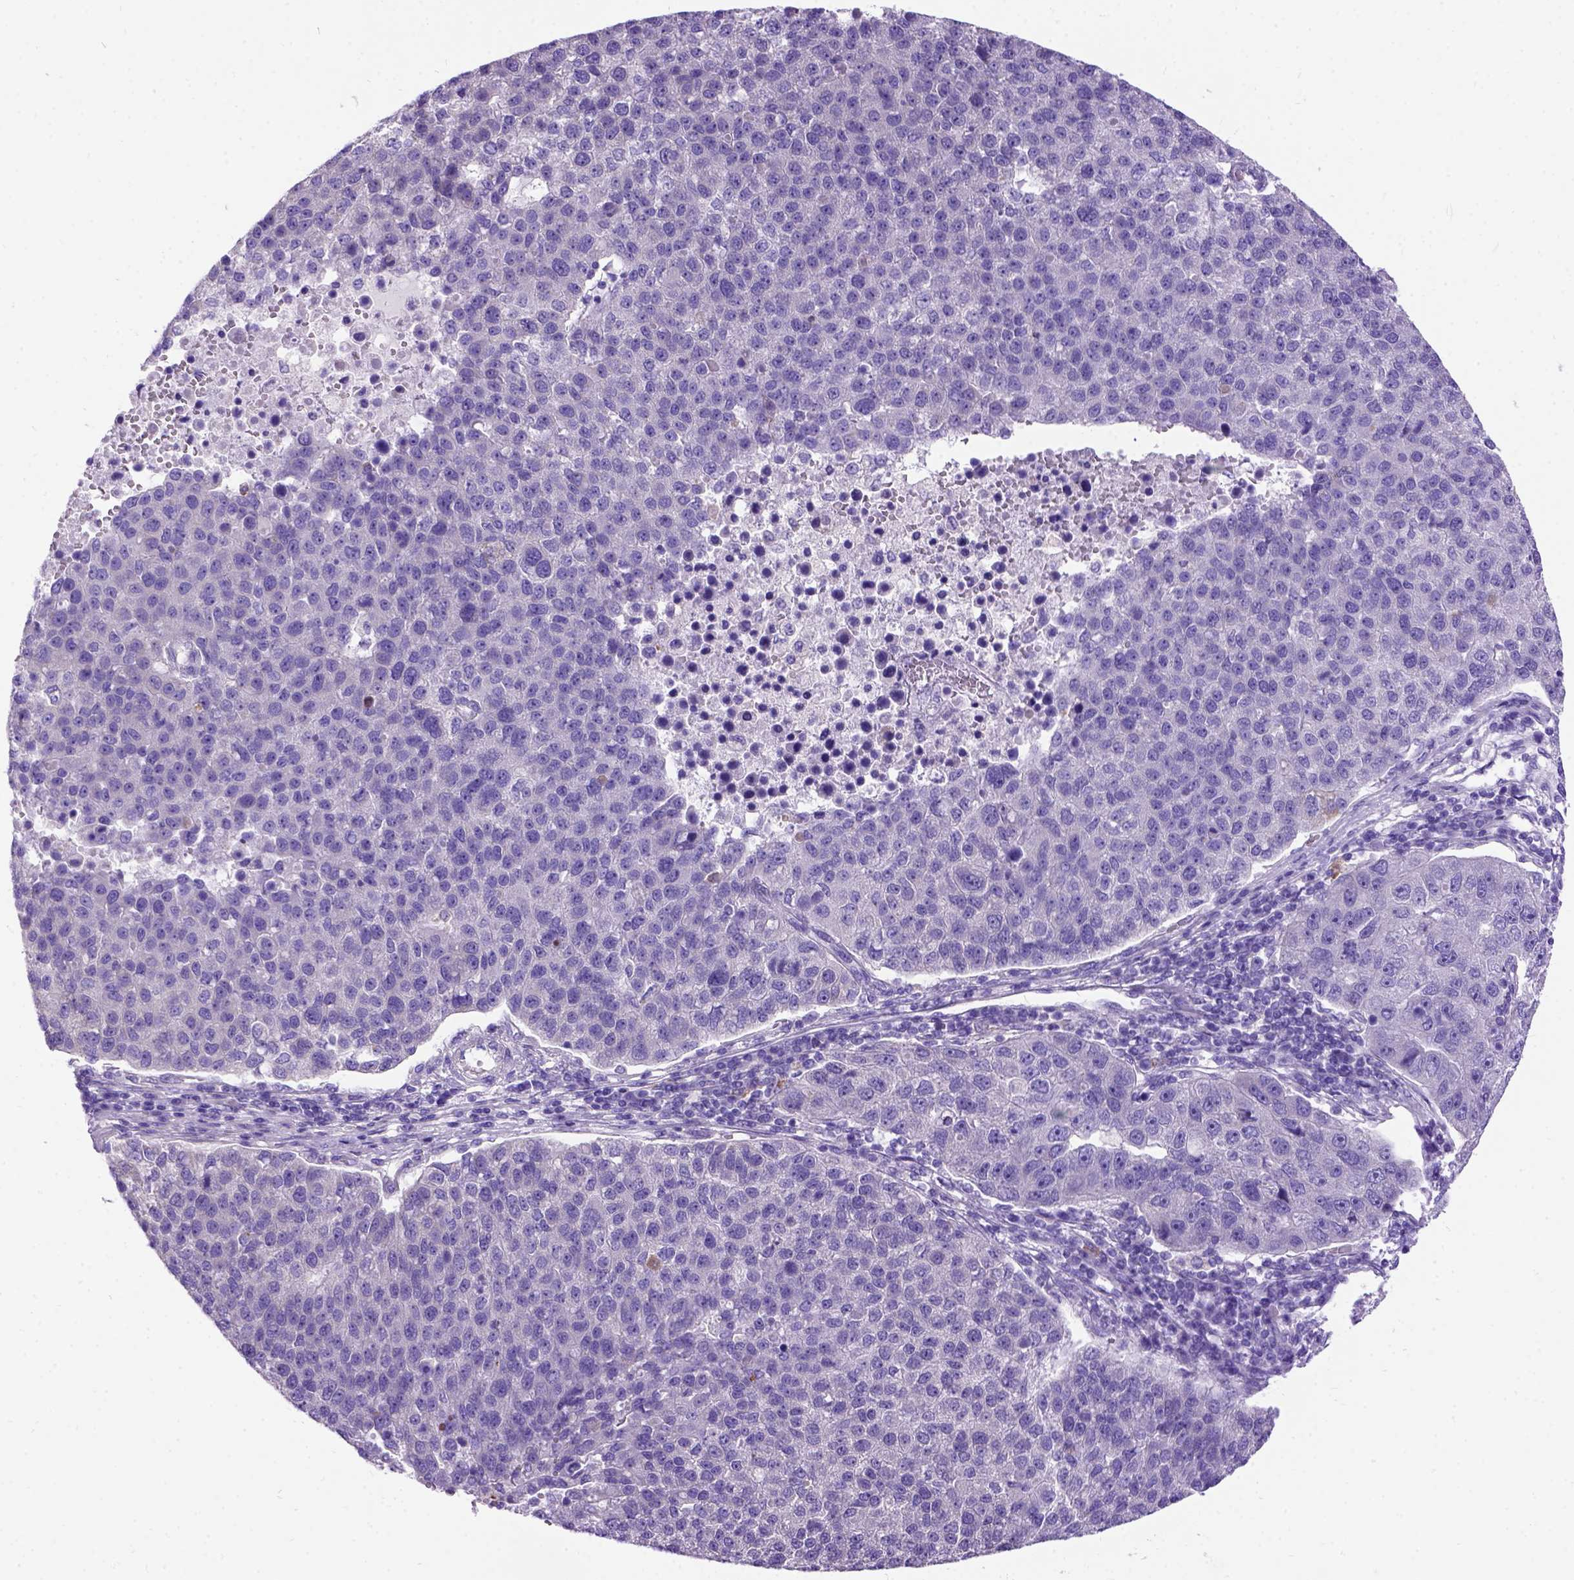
{"staining": {"intensity": "weak", "quantity": "<25%", "location": "cytoplasmic/membranous"}, "tissue": "pancreatic cancer", "cell_type": "Tumor cells", "image_type": "cancer", "snomed": [{"axis": "morphology", "description": "Adenocarcinoma, NOS"}, {"axis": "topography", "description": "Pancreas"}], "caption": "Immunohistochemical staining of human pancreatic adenocarcinoma demonstrates no significant staining in tumor cells. (Stains: DAB (3,3'-diaminobenzidine) immunohistochemistry with hematoxylin counter stain, Microscopy: brightfield microscopy at high magnification).", "gene": "CFAP54", "patient": {"sex": "female", "age": 61}}